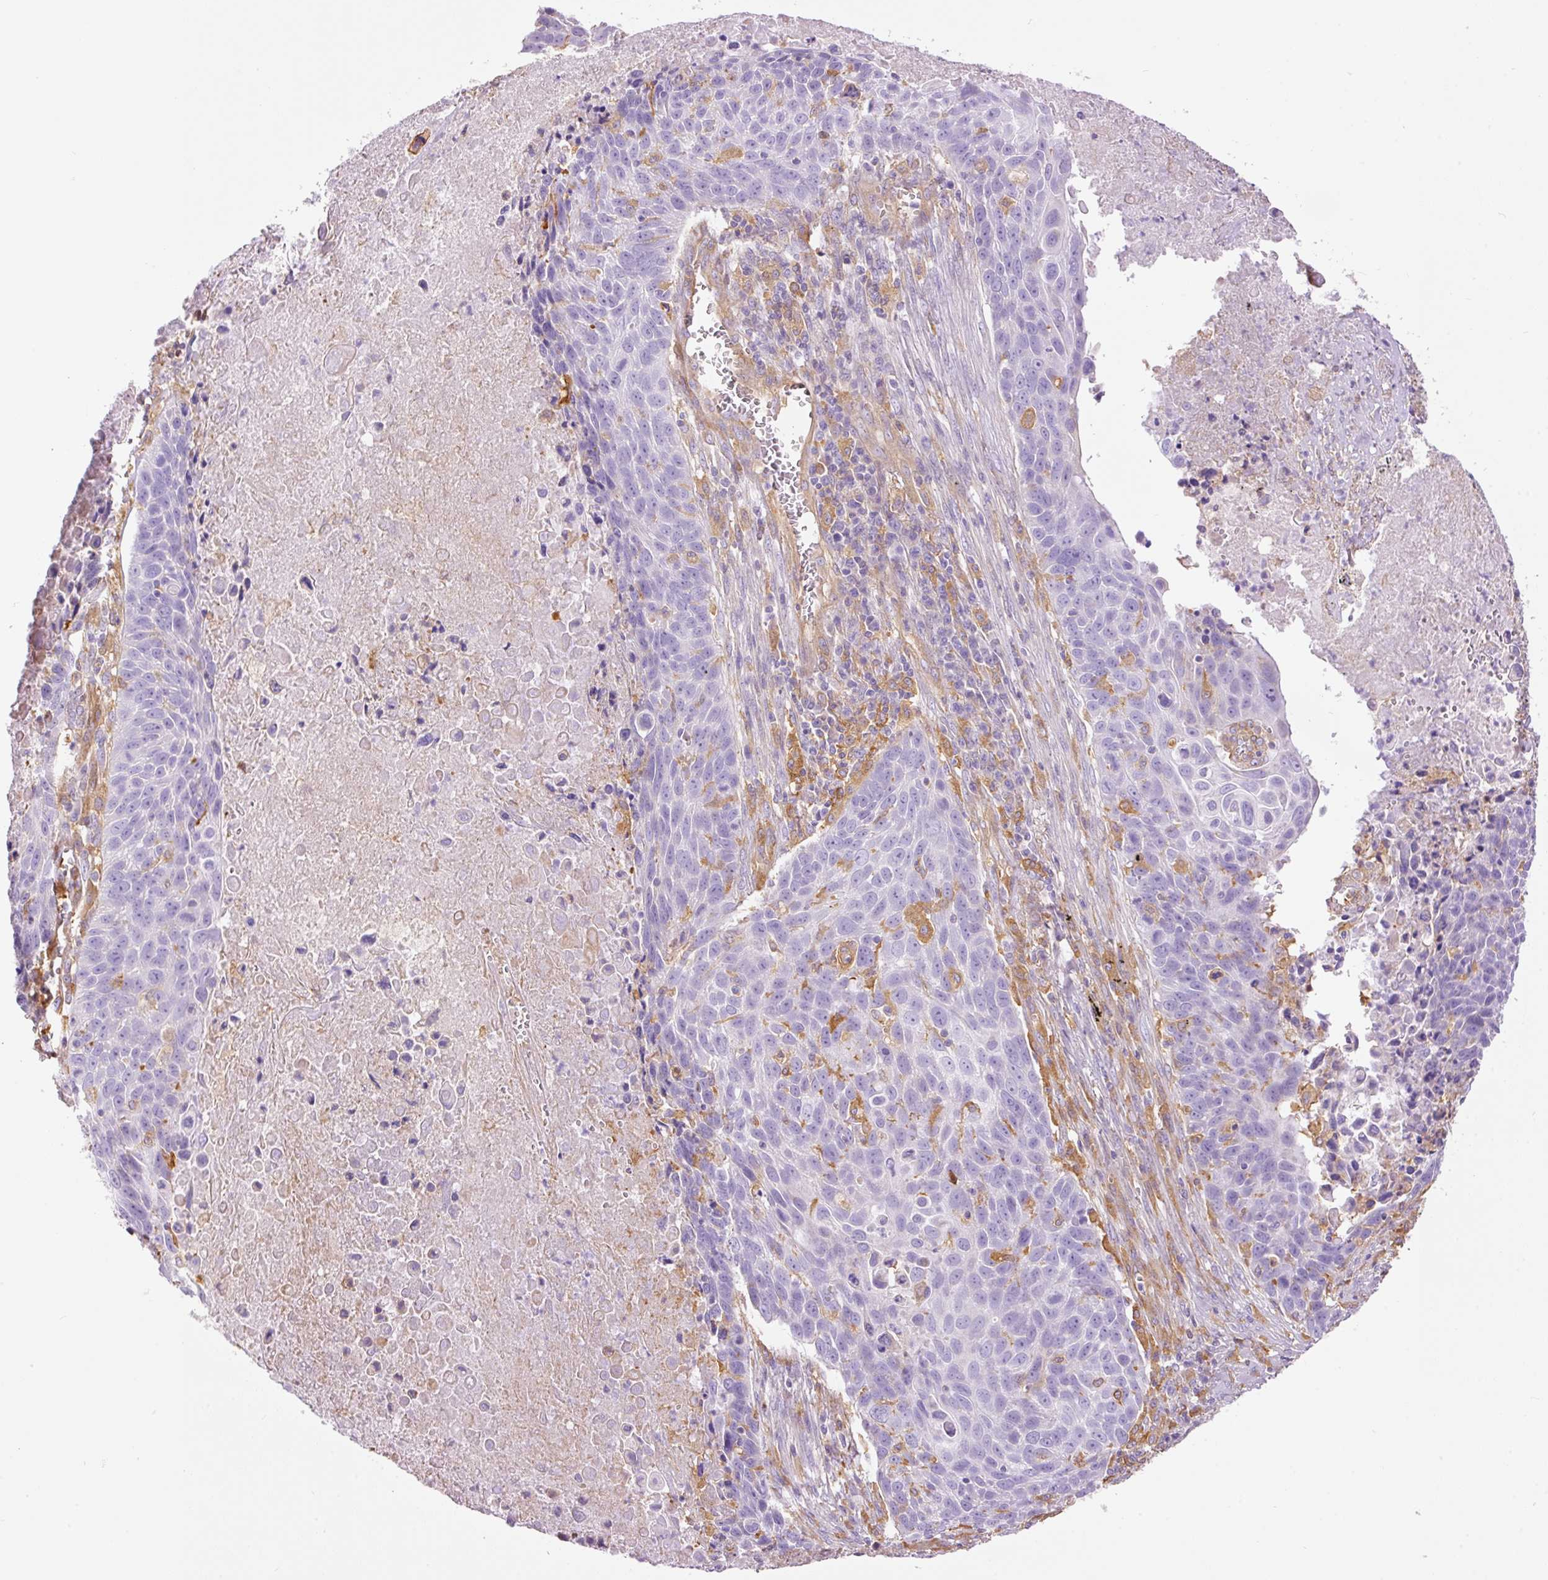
{"staining": {"intensity": "negative", "quantity": "none", "location": "none"}, "tissue": "lung cancer", "cell_type": "Tumor cells", "image_type": "cancer", "snomed": [{"axis": "morphology", "description": "Squamous cell carcinoma, NOS"}, {"axis": "topography", "description": "Lung"}], "caption": "A histopathology image of human lung squamous cell carcinoma is negative for staining in tumor cells.", "gene": "IL10RB", "patient": {"sex": "male", "age": 78}}